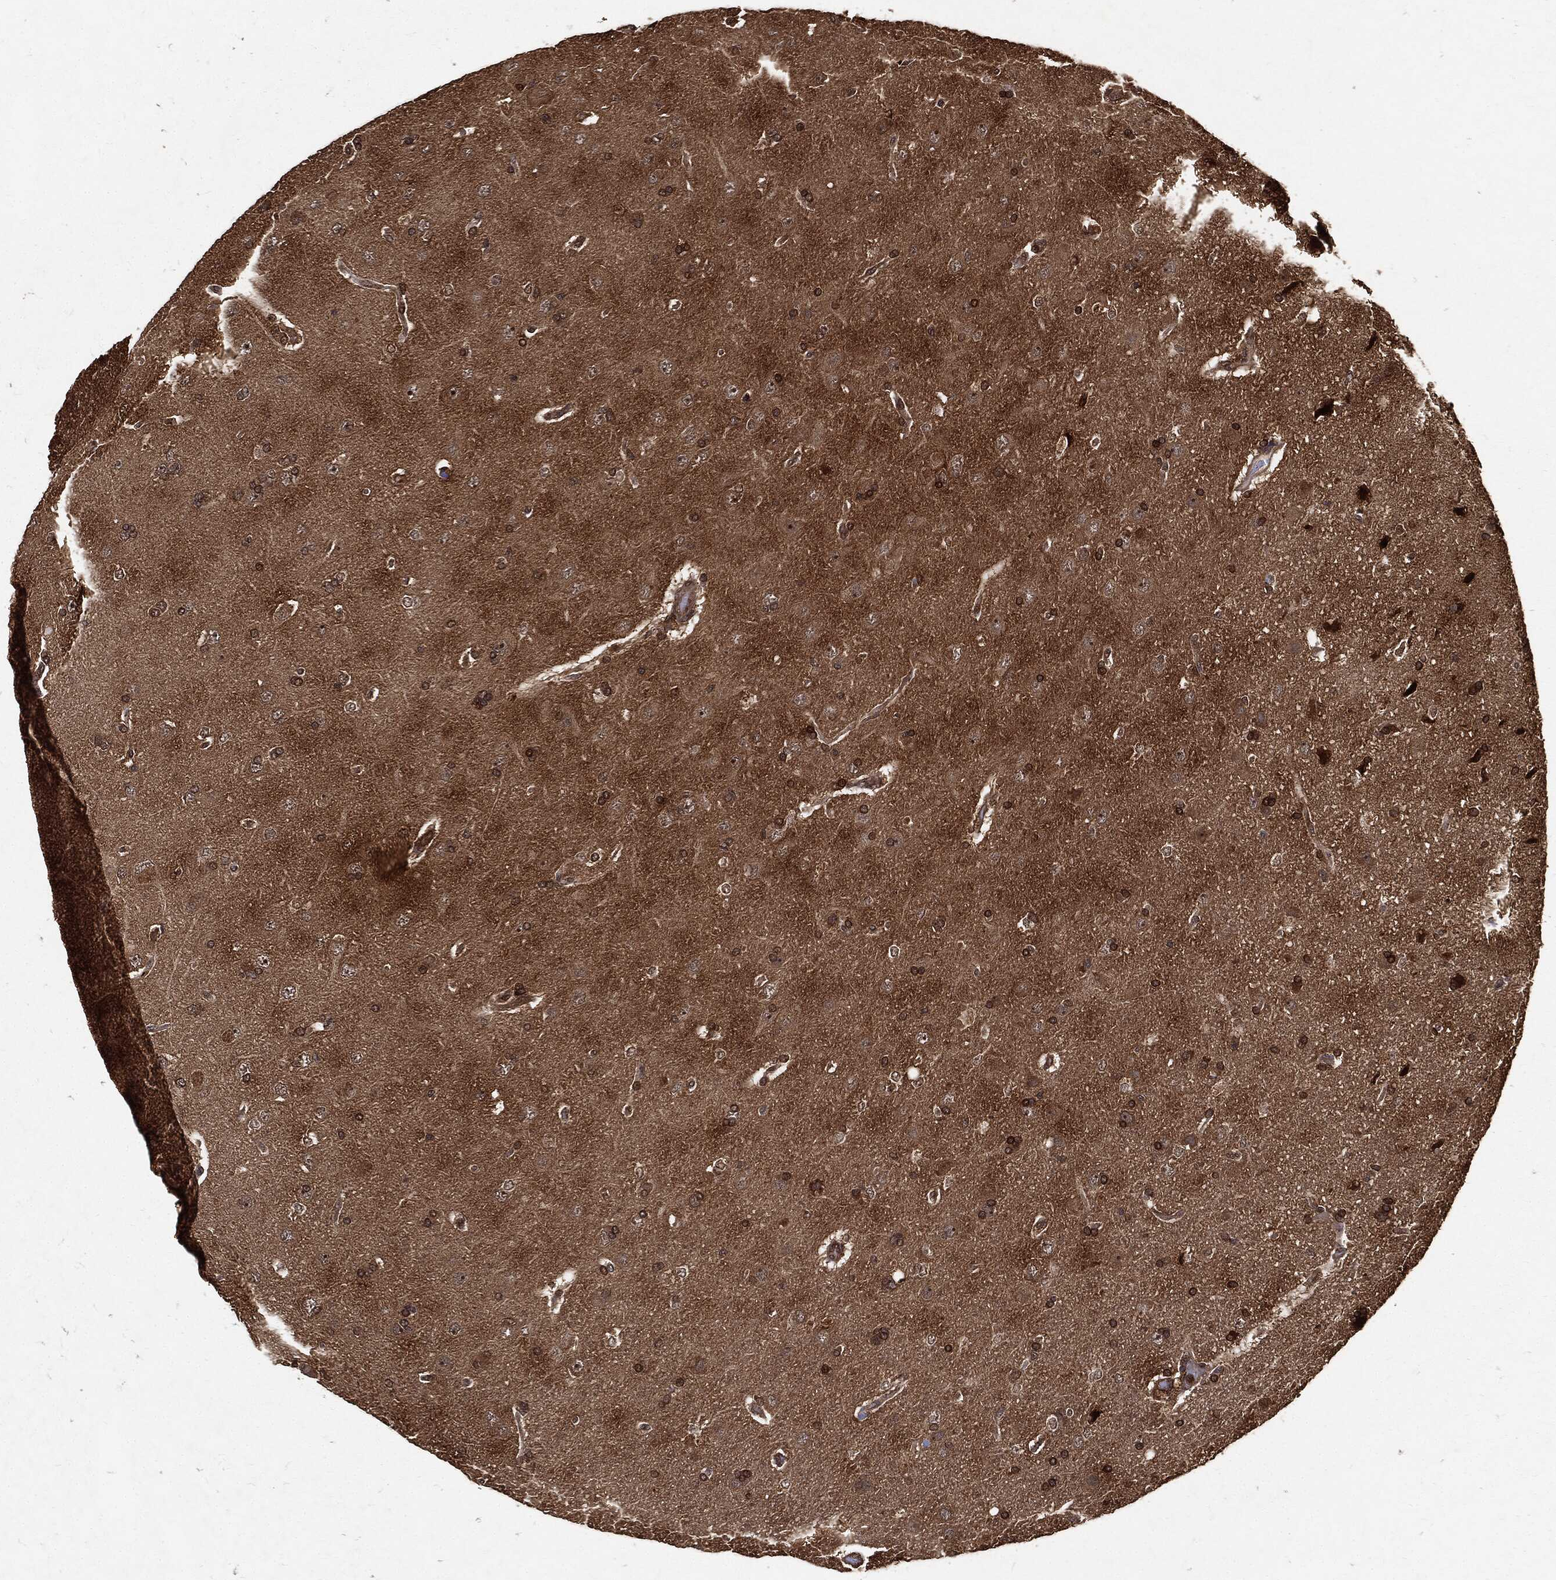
{"staining": {"intensity": "moderate", "quantity": "25%-75%", "location": "cytoplasmic/membranous"}, "tissue": "glioma", "cell_type": "Tumor cells", "image_type": "cancer", "snomed": [{"axis": "morphology", "description": "Glioma, malignant, NOS"}, {"axis": "topography", "description": "Cerebral cortex"}], "caption": "Immunohistochemistry (IHC) histopathology image of neoplastic tissue: human malignant glioma stained using IHC reveals medium levels of moderate protein expression localized specifically in the cytoplasmic/membranous of tumor cells, appearing as a cytoplasmic/membranous brown color.", "gene": "ZNF226", "patient": {"sex": "male", "age": 58}}